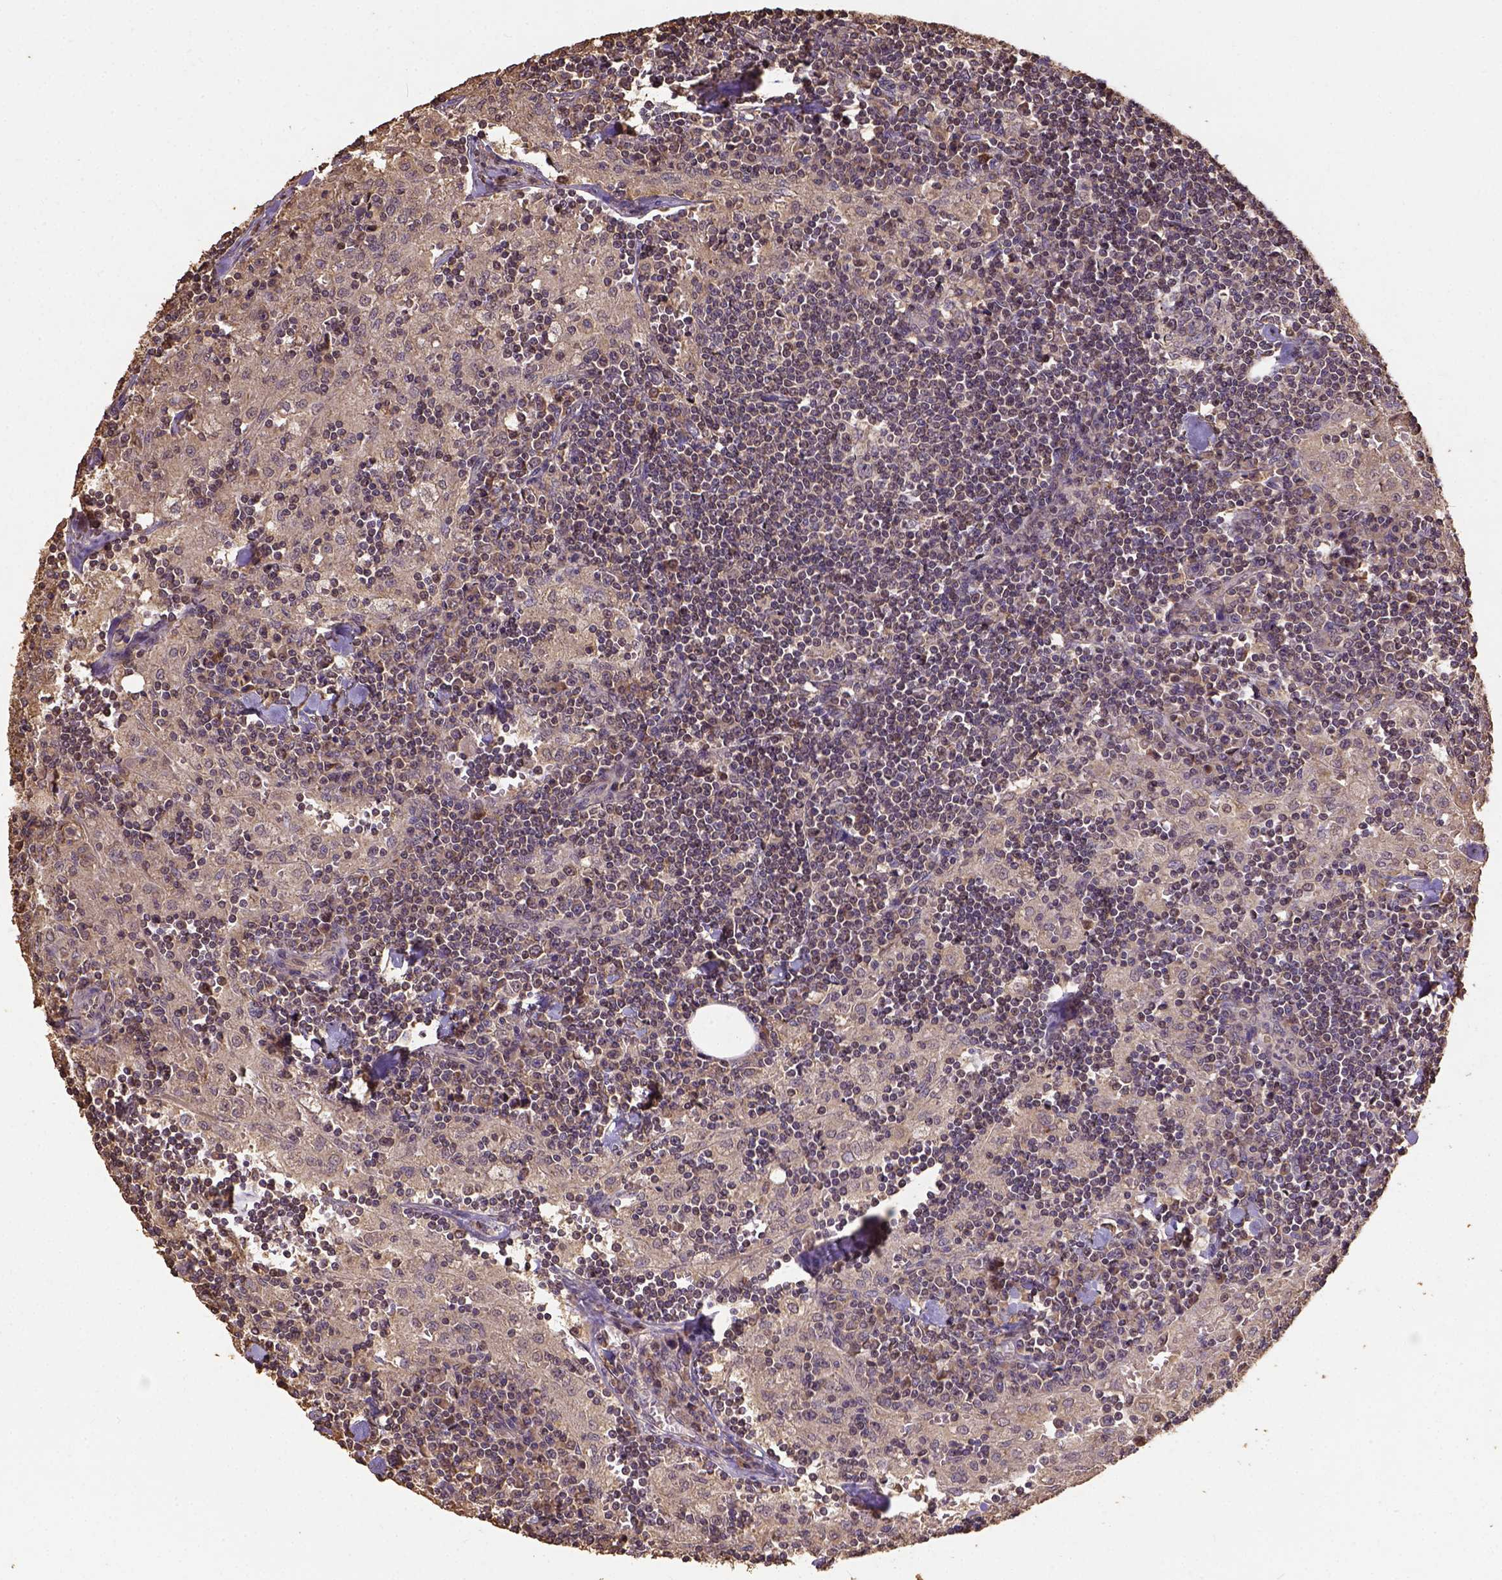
{"staining": {"intensity": "weak", "quantity": "25%-75%", "location": "cytoplasmic/membranous"}, "tissue": "lymph node", "cell_type": "Germinal center cells", "image_type": "normal", "snomed": [{"axis": "morphology", "description": "Normal tissue, NOS"}, {"axis": "topography", "description": "Lymph node"}], "caption": "This histopathology image shows immunohistochemistry (IHC) staining of normal human lymph node, with low weak cytoplasmic/membranous staining in approximately 25%-75% of germinal center cells.", "gene": "ATP1B3", "patient": {"sex": "male", "age": 55}}